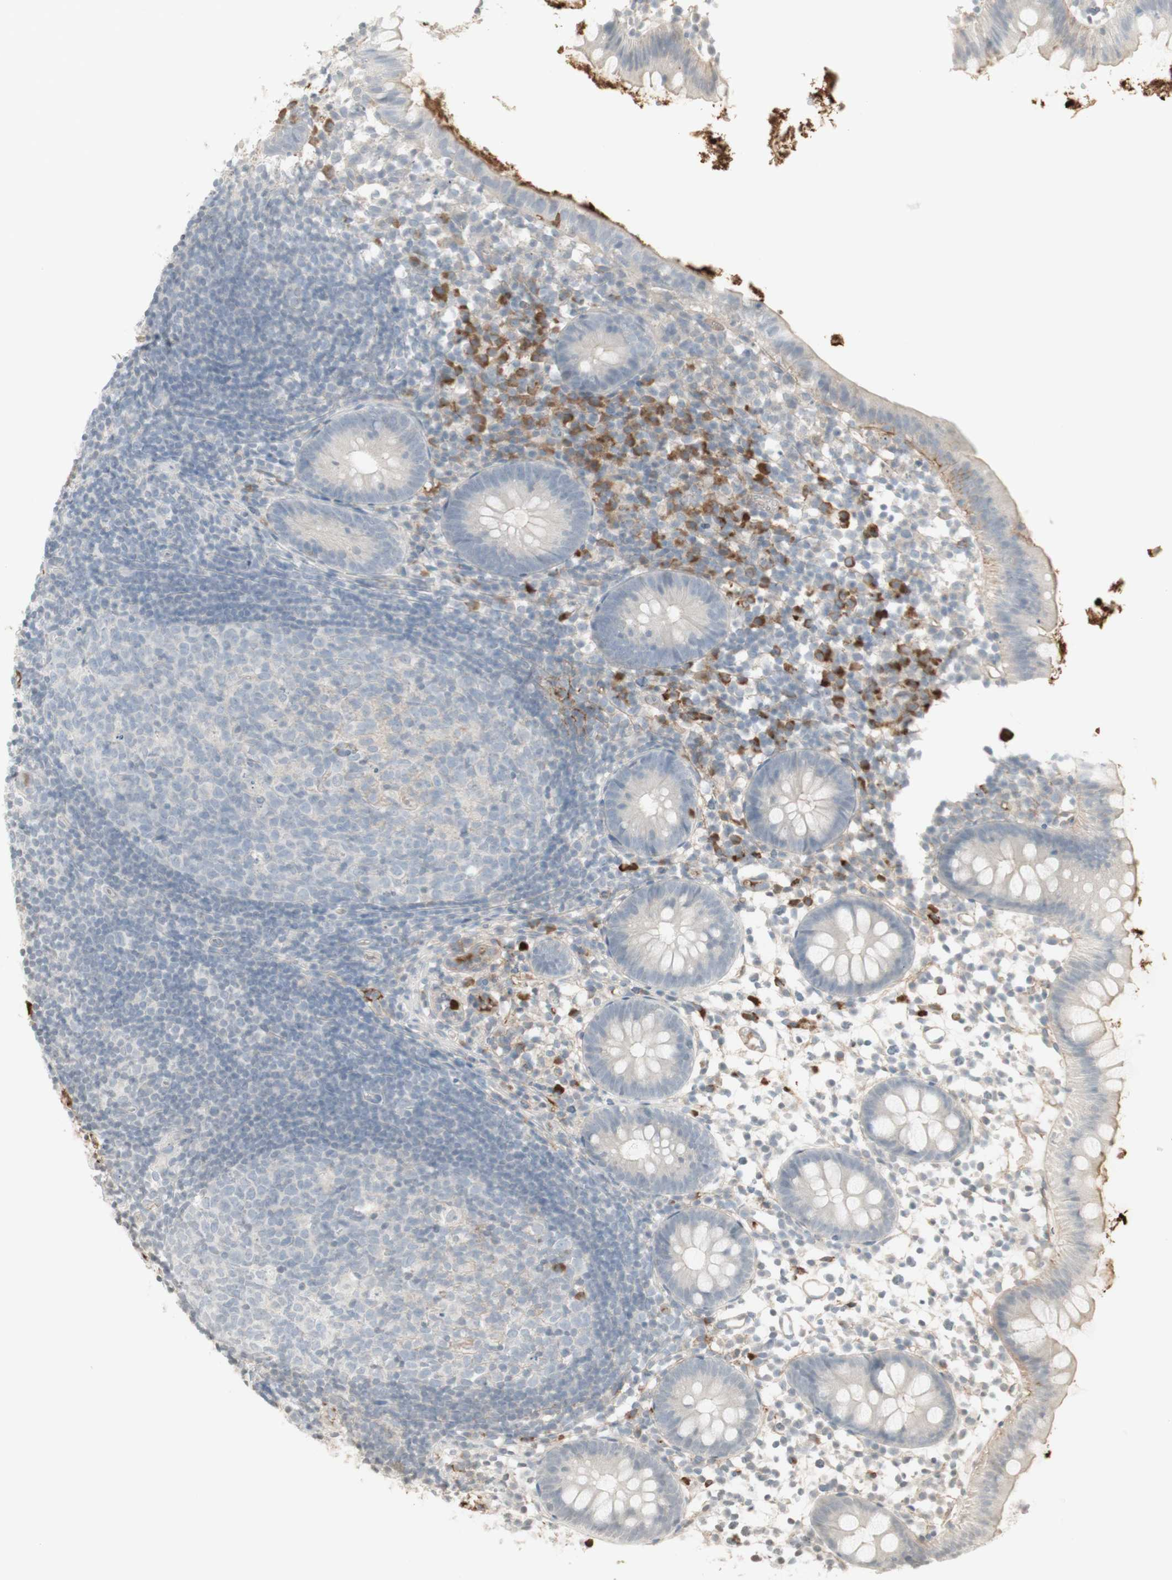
{"staining": {"intensity": "weak", "quantity": "<25%", "location": "cytoplasmic/membranous"}, "tissue": "appendix", "cell_type": "Glandular cells", "image_type": "normal", "snomed": [{"axis": "morphology", "description": "Normal tissue, NOS"}, {"axis": "topography", "description": "Appendix"}], "caption": "Immunohistochemistry micrograph of benign appendix stained for a protein (brown), which demonstrates no staining in glandular cells. (DAB IHC, high magnification).", "gene": "NID1", "patient": {"sex": "female", "age": 20}}